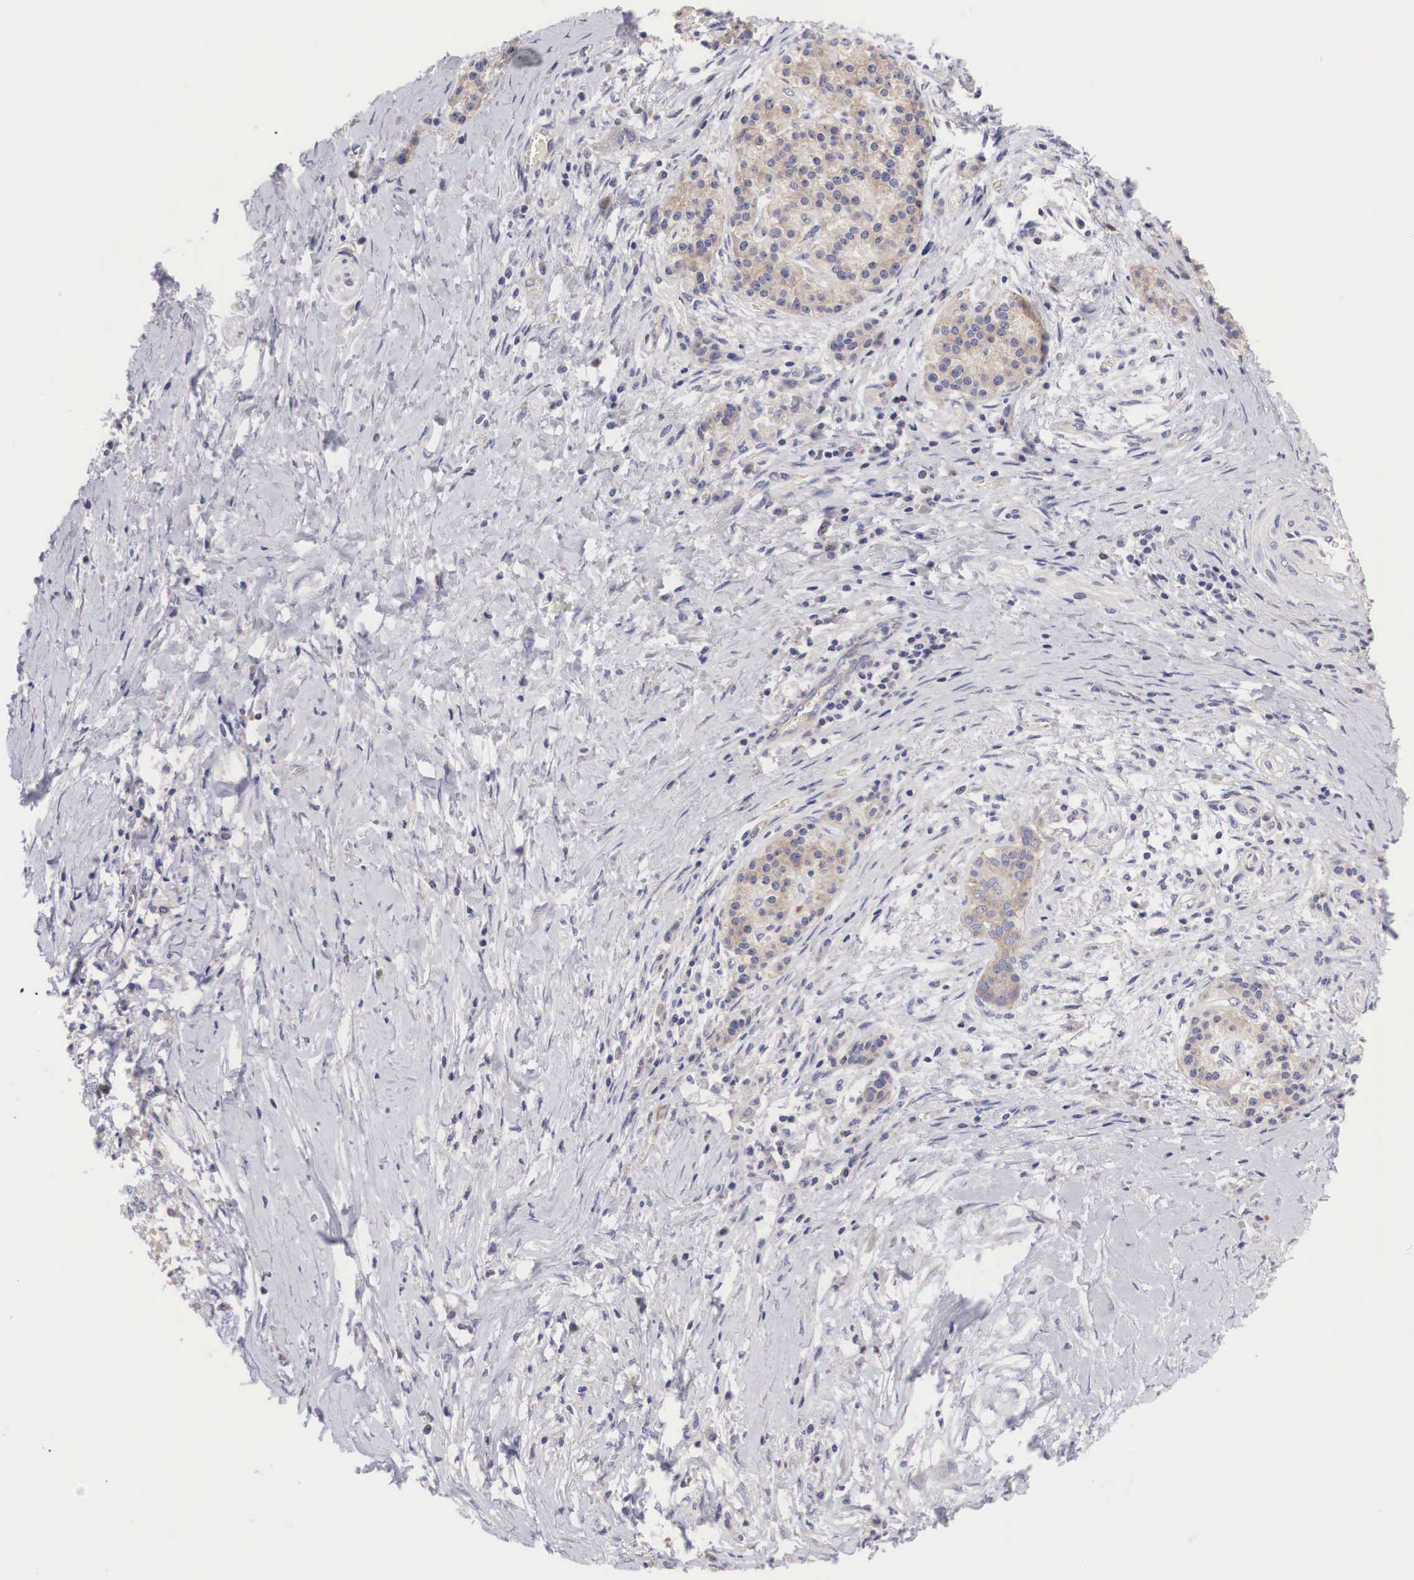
{"staining": {"intensity": "weak", "quantity": "<25%", "location": "cytoplasmic/membranous"}, "tissue": "pancreatic cancer", "cell_type": "Tumor cells", "image_type": "cancer", "snomed": [{"axis": "morphology", "description": "Adenocarcinoma, NOS"}, {"axis": "topography", "description": "Pancreas"}], "caption": "Tumor cells show no significant staining in pancreatic cancer (adenocarcinoma).", "gene": "TXLNG", "patient": {"sex": "female", "age": 64}}